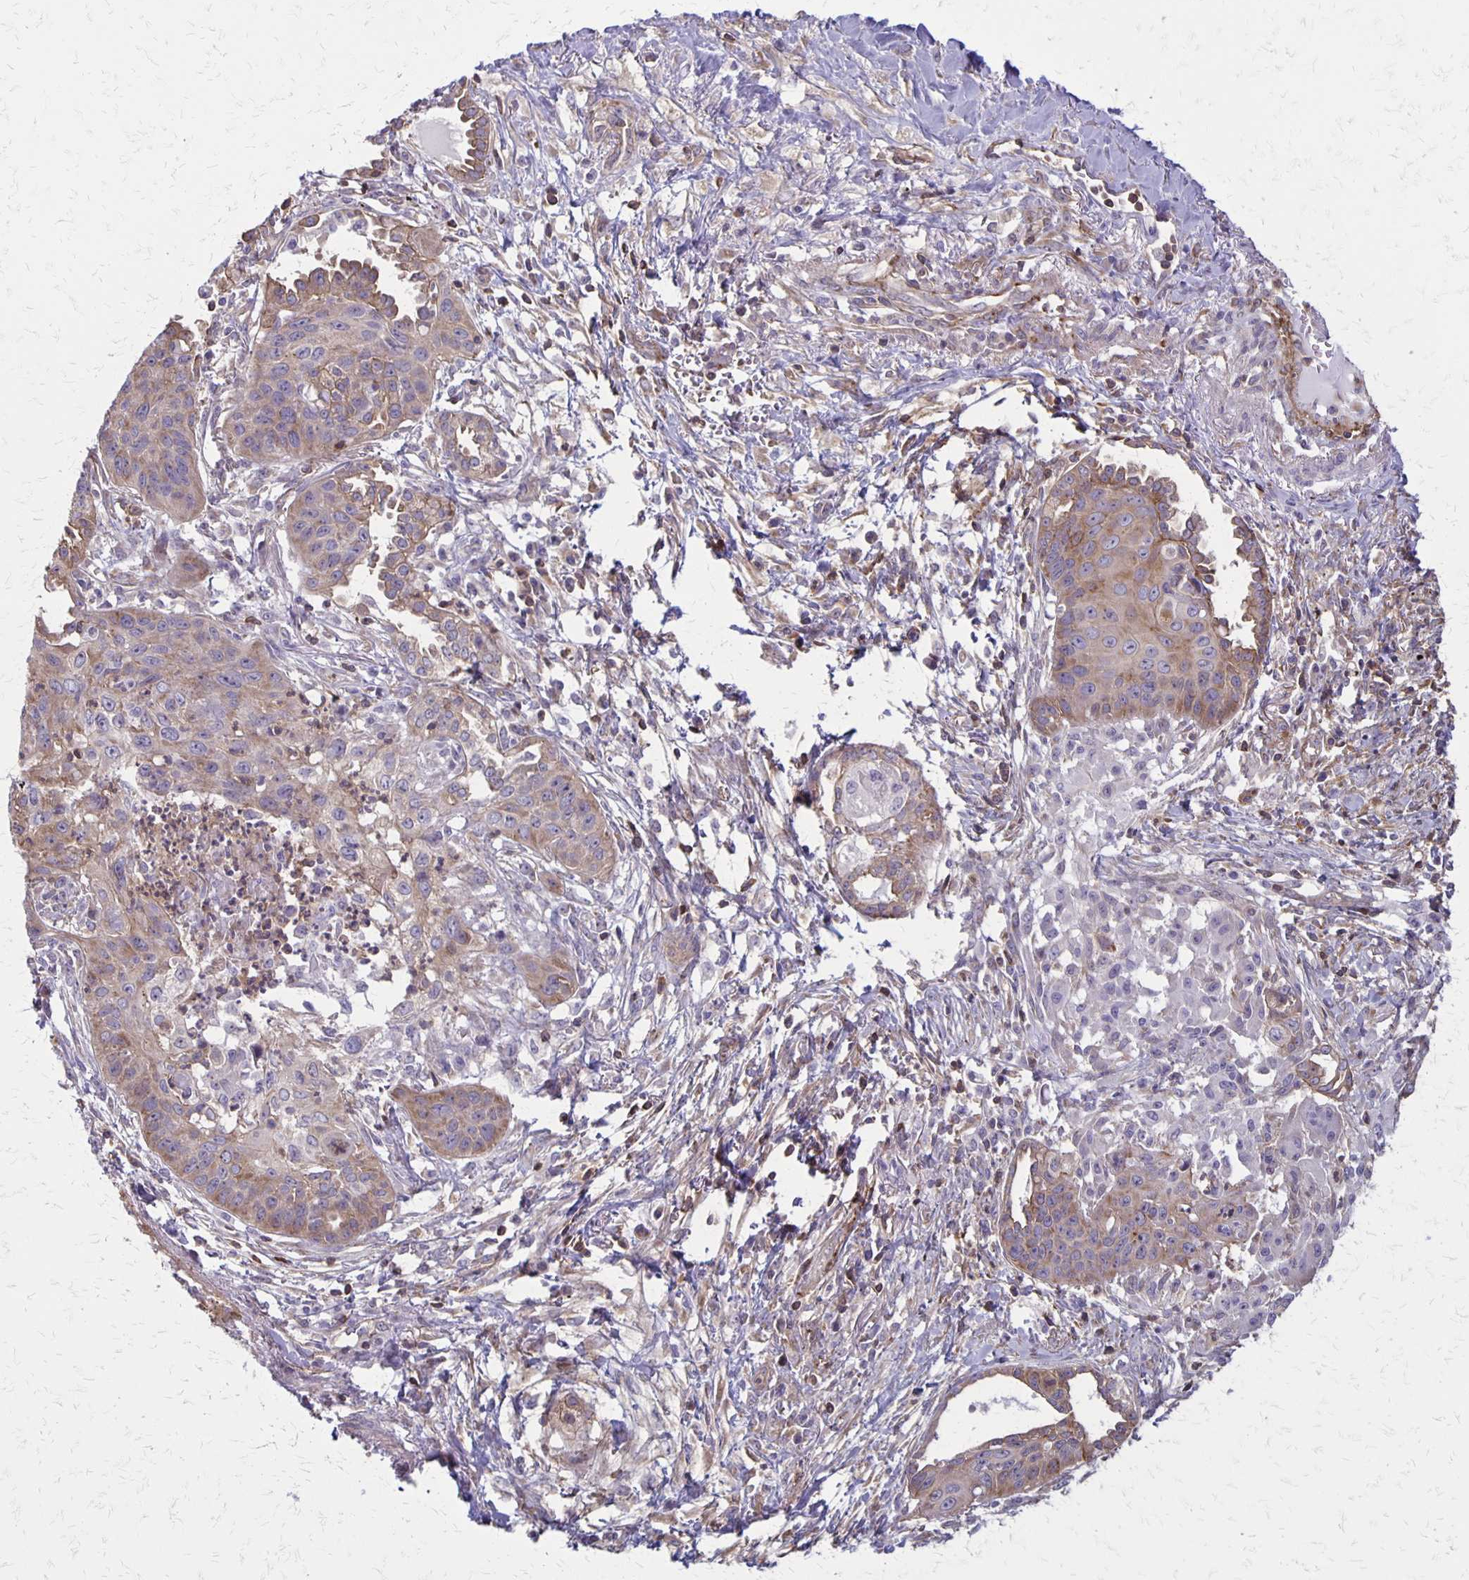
{"staining": {"intensity": "weak", "quantity": "25%-75%", "location": "cytoplasmic/membranous"}, "tissue": "lung cancer", "cell_type": "Tumor cells", "image_type": "cancer", "snomed": [{"axis": "morphology", "description": "Squamous cell carcinoma, NOS"}, {"axis": "topography", "description": "Lung"}], "caption": "Lung cancer stained with a brown dye demonstrates weak cytoplasmic/membranous positive staining in approximately 25%-75% of tumor cells.", "gene": "SEPTIN5", "patient": {"sex": "male", "age": 71}}